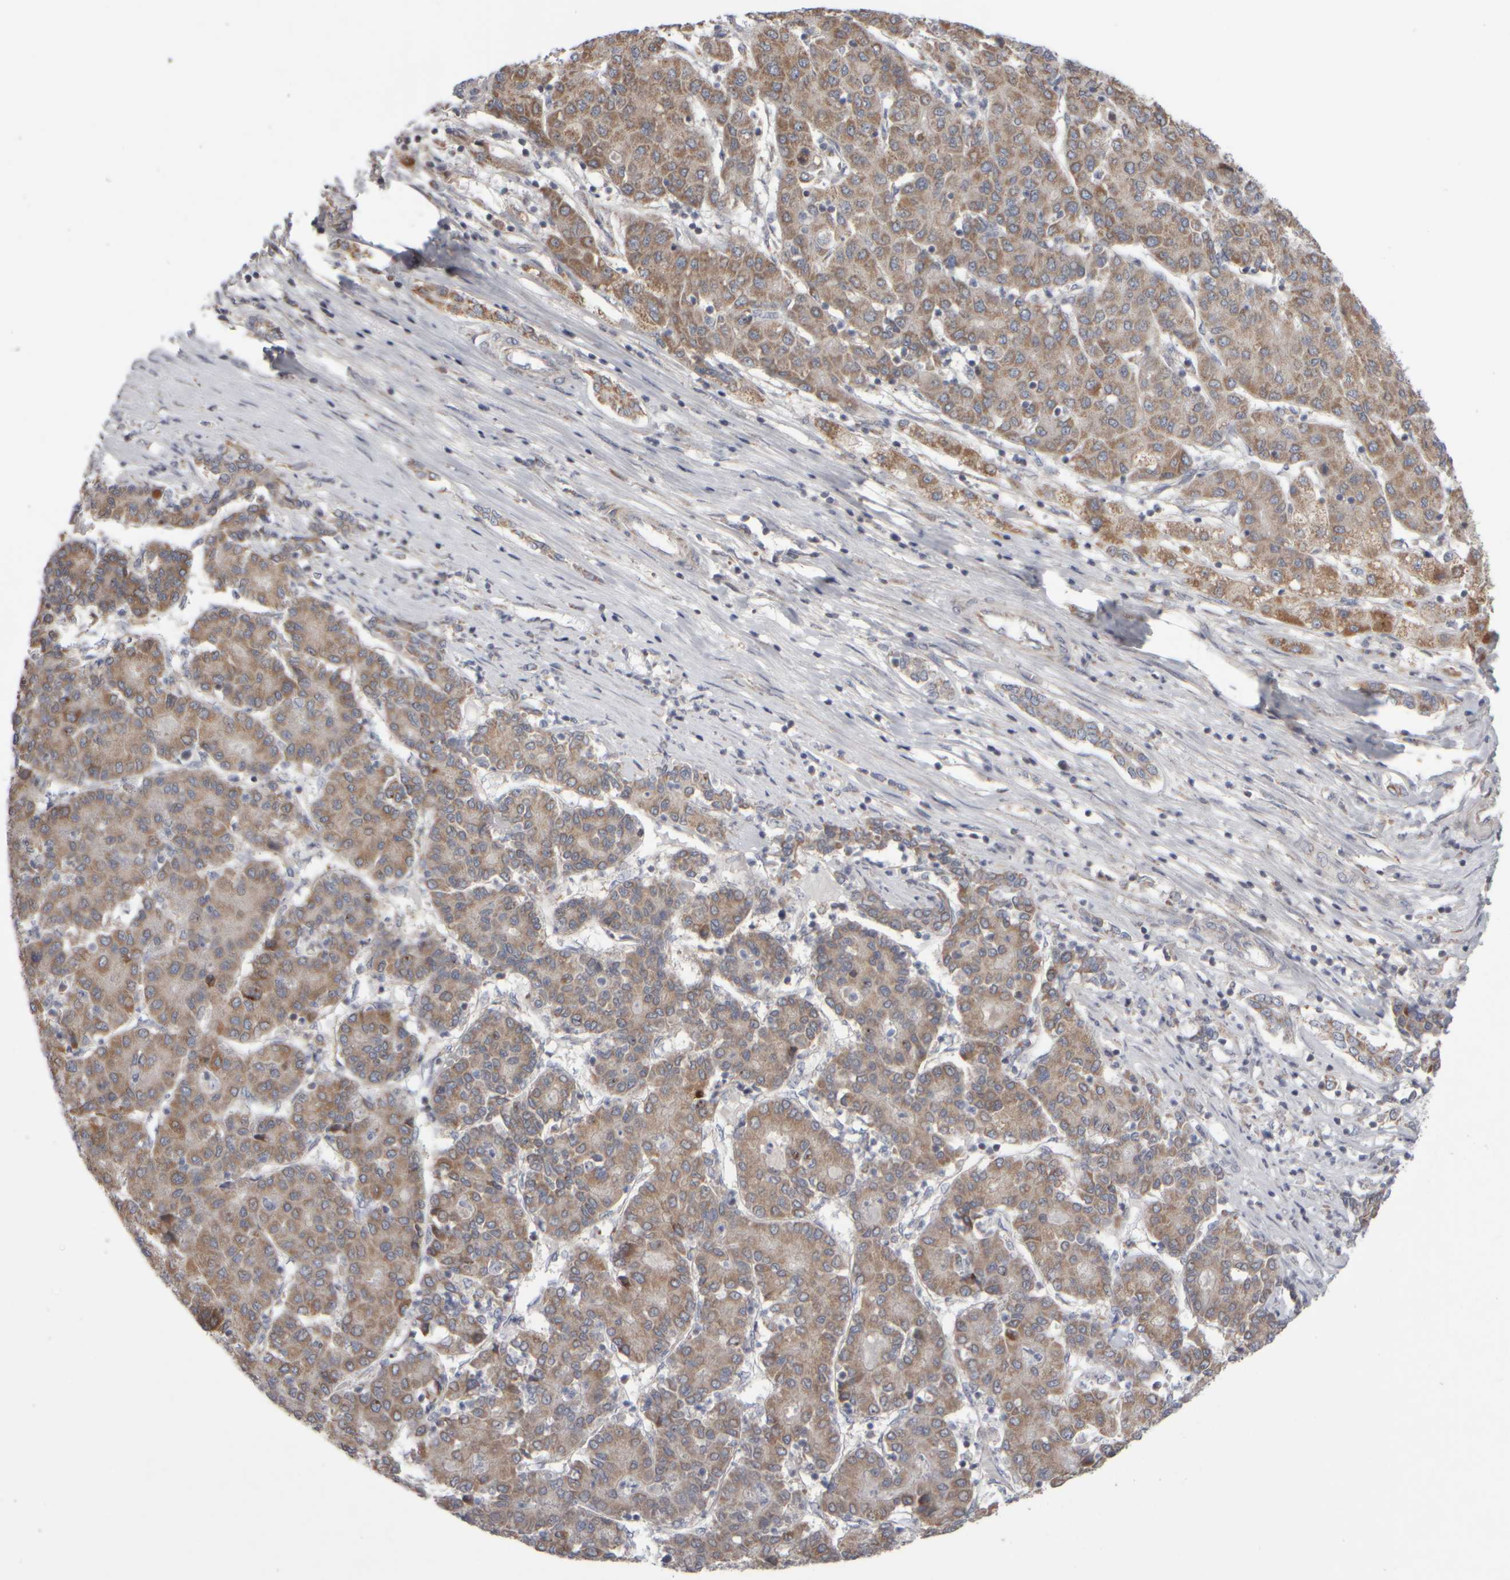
{"staining": {"intensity": "moderate", "quantity": ">75%", "location": "cytoplasmic/membranous"}, "tissue": "liver cancer", "cell_type": "Tumor cells", "image_type": "cancer", "snomed": [{"axis": "morphology", "description": "Carcinoma, Hepatocellular, NOS"}, {"axis": "topography", "description": "Liver"}], "caption": "Liver hepatocellular carcinoma tissue demonstrates moderate cytoplasmic/membranous expression in approximately >75% of tumor cells, visualized by immunohistochemistry. (DAB IHC with brightfield microscopy, high magnification).", "gene": "SCO1", "patient": {"sex": "male", "age": 65}}